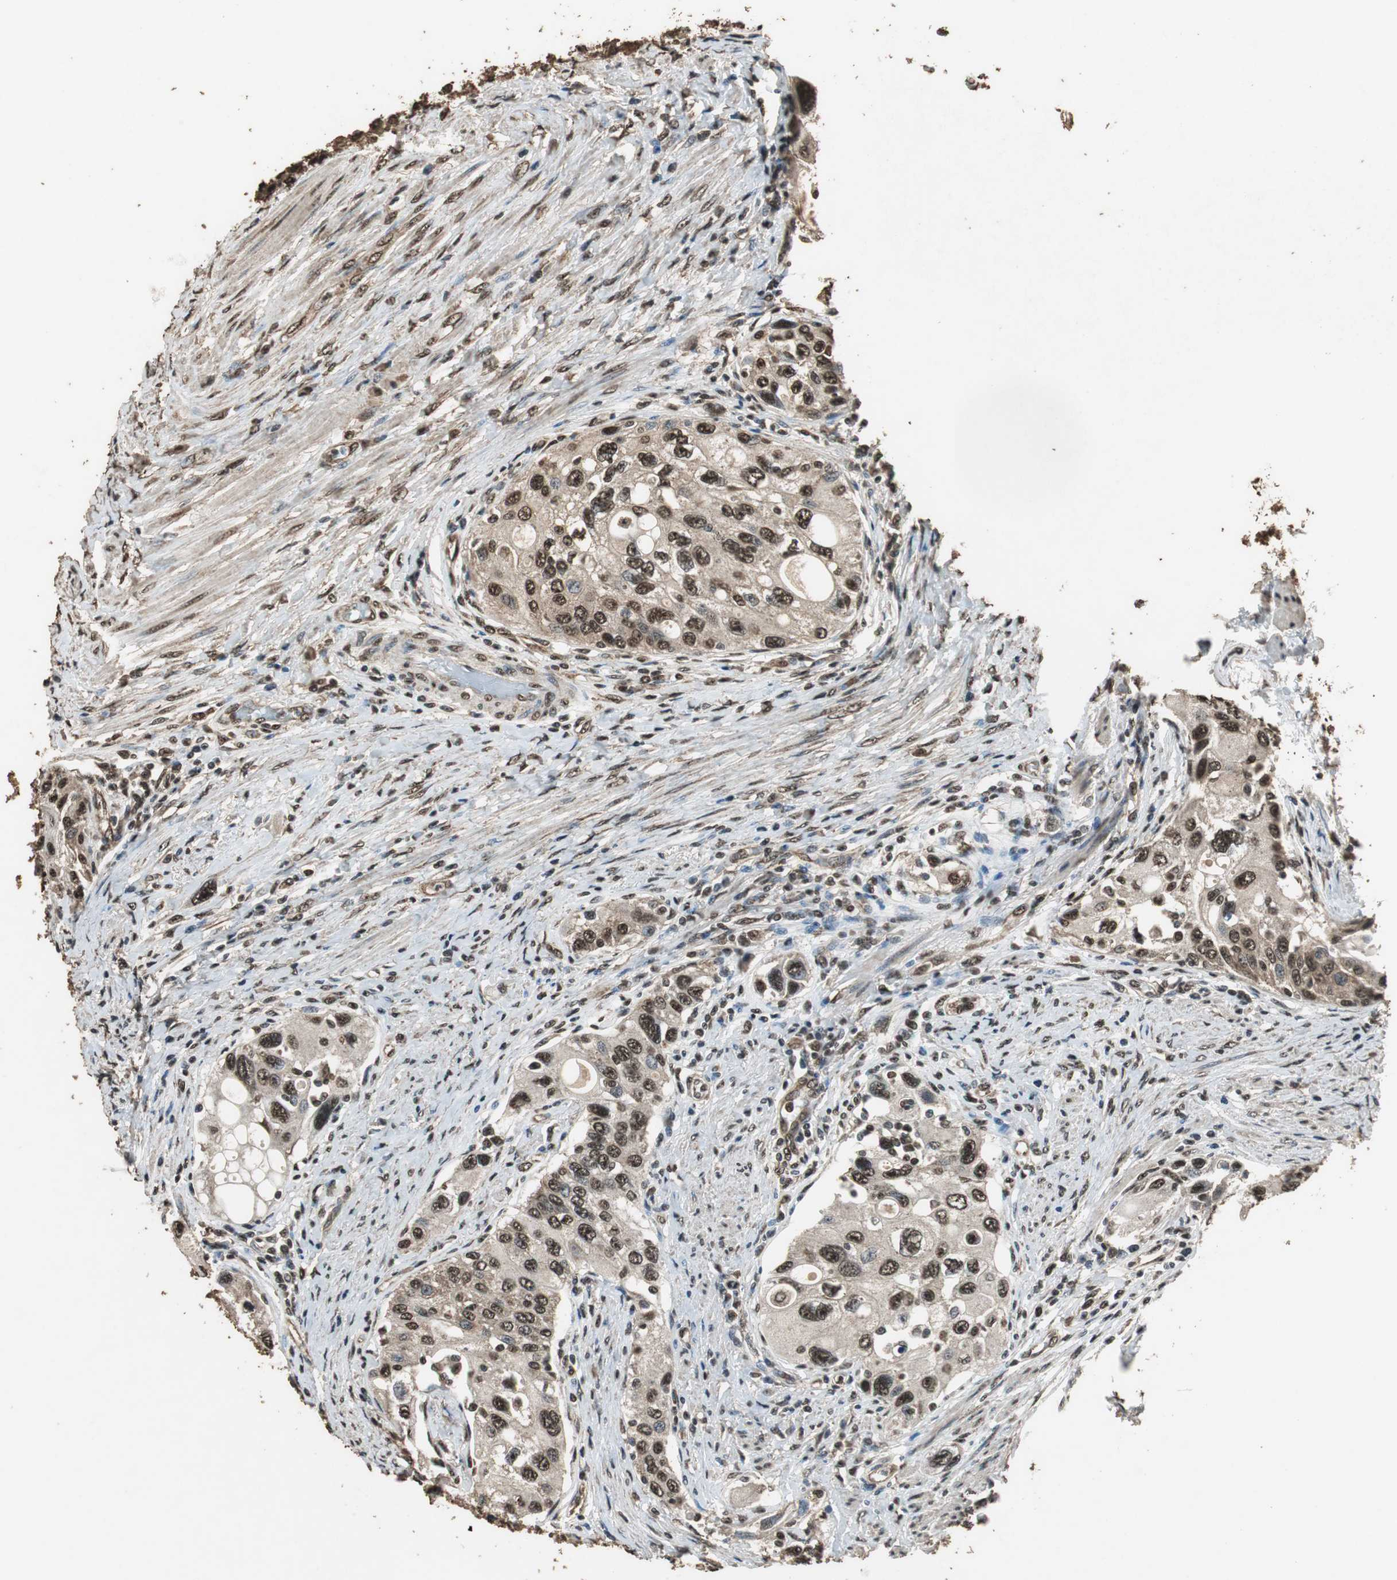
{"staining": {"intensity": "strong", "quantity": ">75%", "location": "cytoplasmic/membranous,nuclear"}, "tissue": "urothelial cancer", "cell_type": "Tumor cells", "image_type": "cancer", "snomed": [{"axis": "morphology", "description": "Urothelial carcinoma, High grade"}, {"axis": "topography", "description": "Urinary bladder"}], "caption": "Protein expression analysis of high-grade urothelial carcinoma demonstrates strong cytoplasmic/membranous and nuclear staining in approximately >75% of tumor cells. The staining was performed using DAB (3,3'-diaminobenzidine) to visualize the protein expression in brown, while the nuclei were stained in blue with hematoxylin (Magnification: 20x).", "gene": "PPP1R13B", "patient": {"sex": "female", "age": 56}}